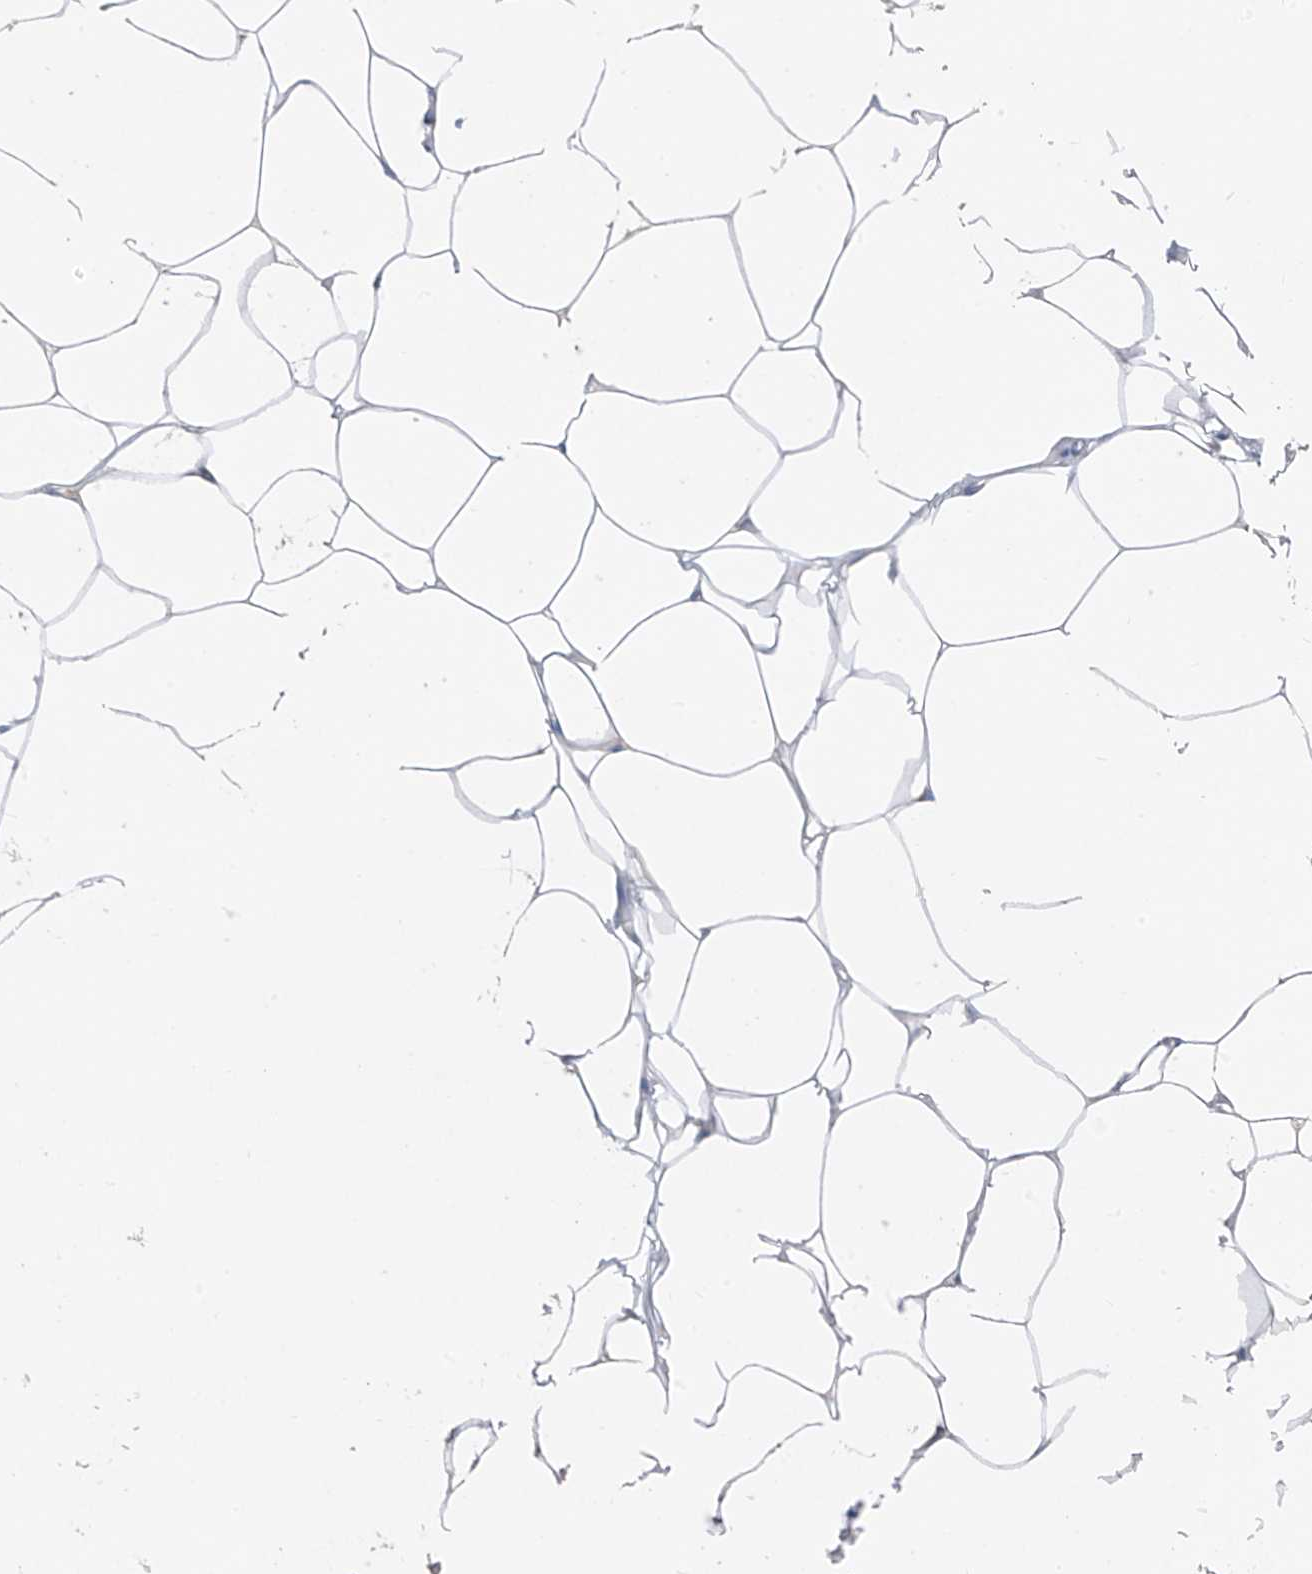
{"staining": {"intensity": "negative", "quantity": "none", "location": "none"}, "tissue": "adipose tissue", "cell_type": "Adipocytes", "image_type": "normal", "snomed": [{"axis": "morphology", "description": "Normal tissue, NOS"}, {"axis": "topography", "description": "Breast"}], "caption": "Image shows no significant protein positivity in adipocytes of unremarkable adipose tissue.", "gene": "RPL4", "patient": {"sex": "female", "age": 23}}